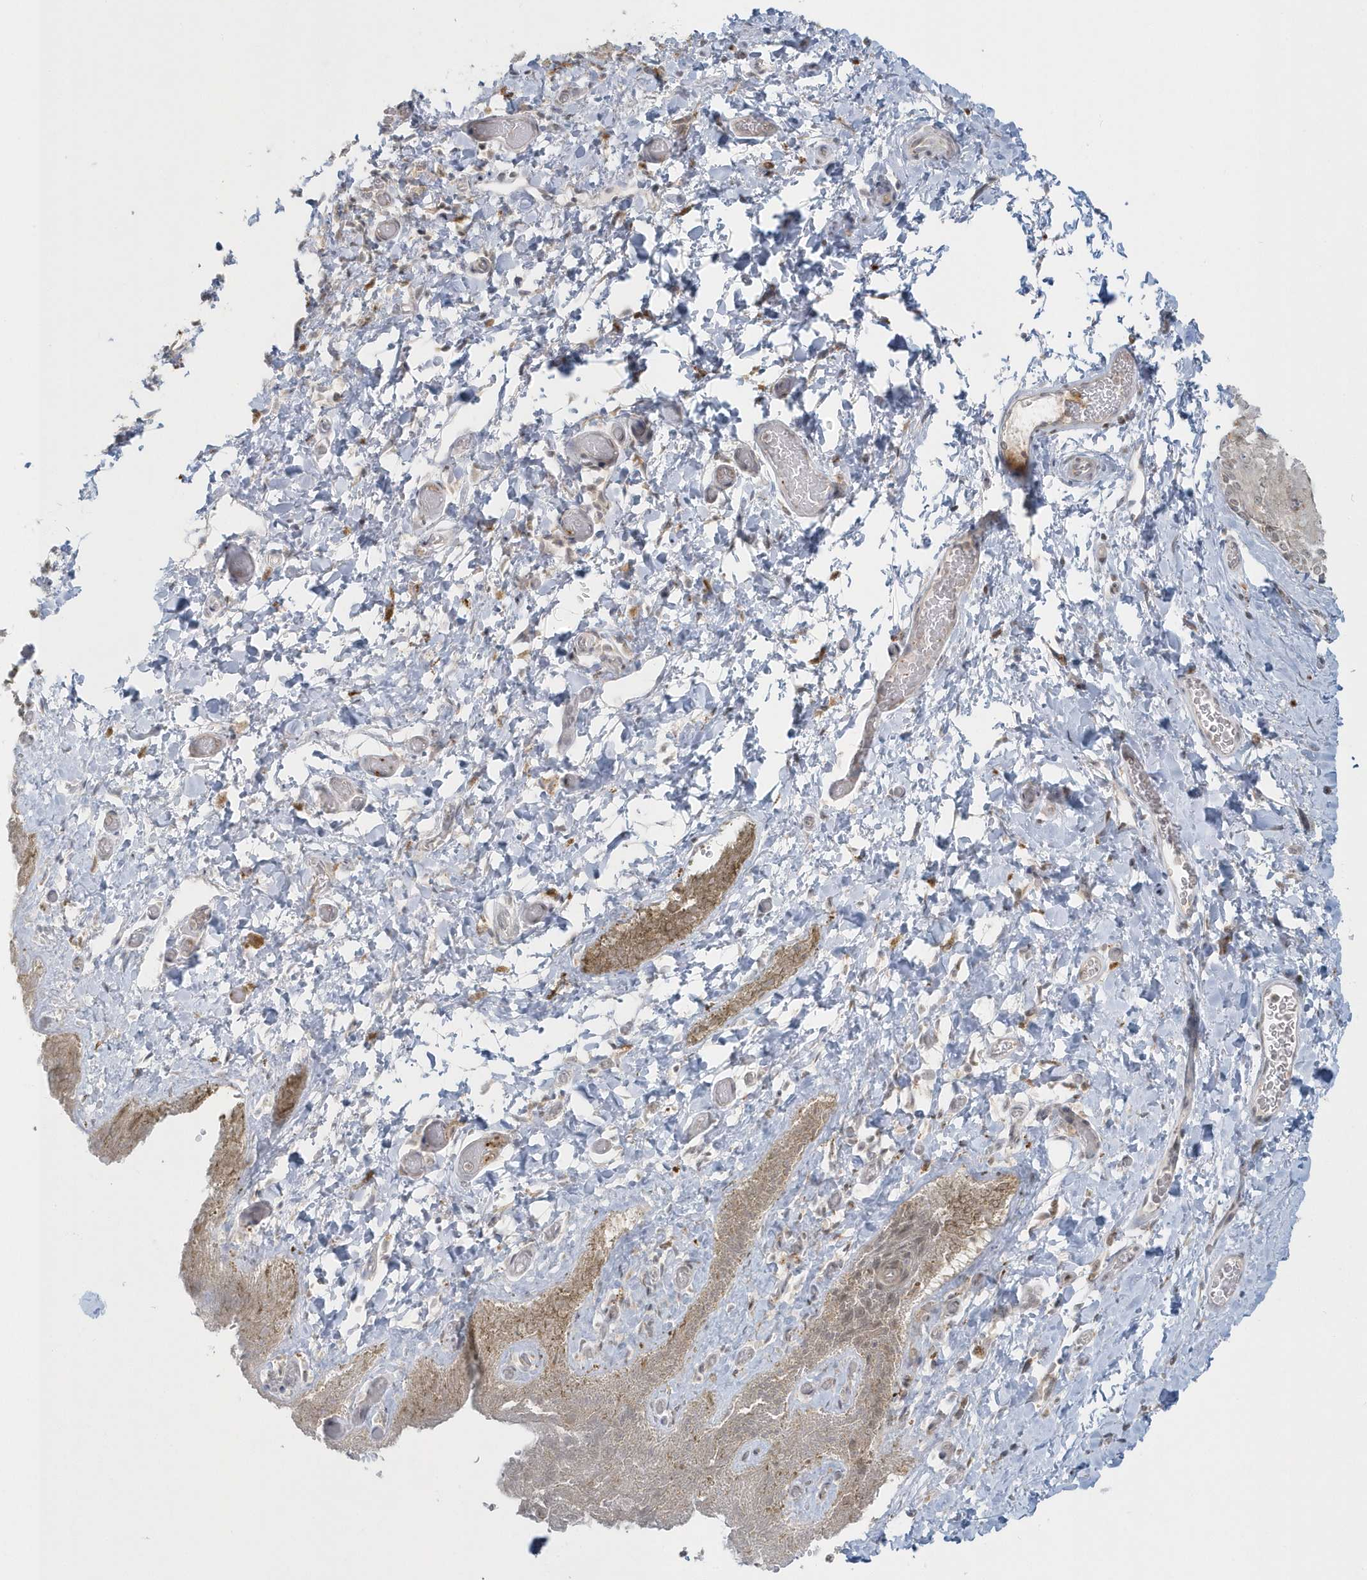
{"staining": {"intensity": "moderate", "quantity": "25%-75%", "location": "cytoplasmic/membranous"}, "tissue": "skin", "cell_type": "Epidermal cells", "image_type": "normal", "snomed": [{"axis": "morphology", "description": "Normal tissue, NOS"}, {"axis": "topography", "description": "Anal"}], "caption": "Immunohistochemical staining of unremarkable skin exhibits moderate cytoplasmic/membranous protein positivity in about 25%-75% of epidermal cells. (IHC, brightfield microscopy, high magnification).", "gene": "BLTP3A", "patient": {"sex": "male", "age": 44}}